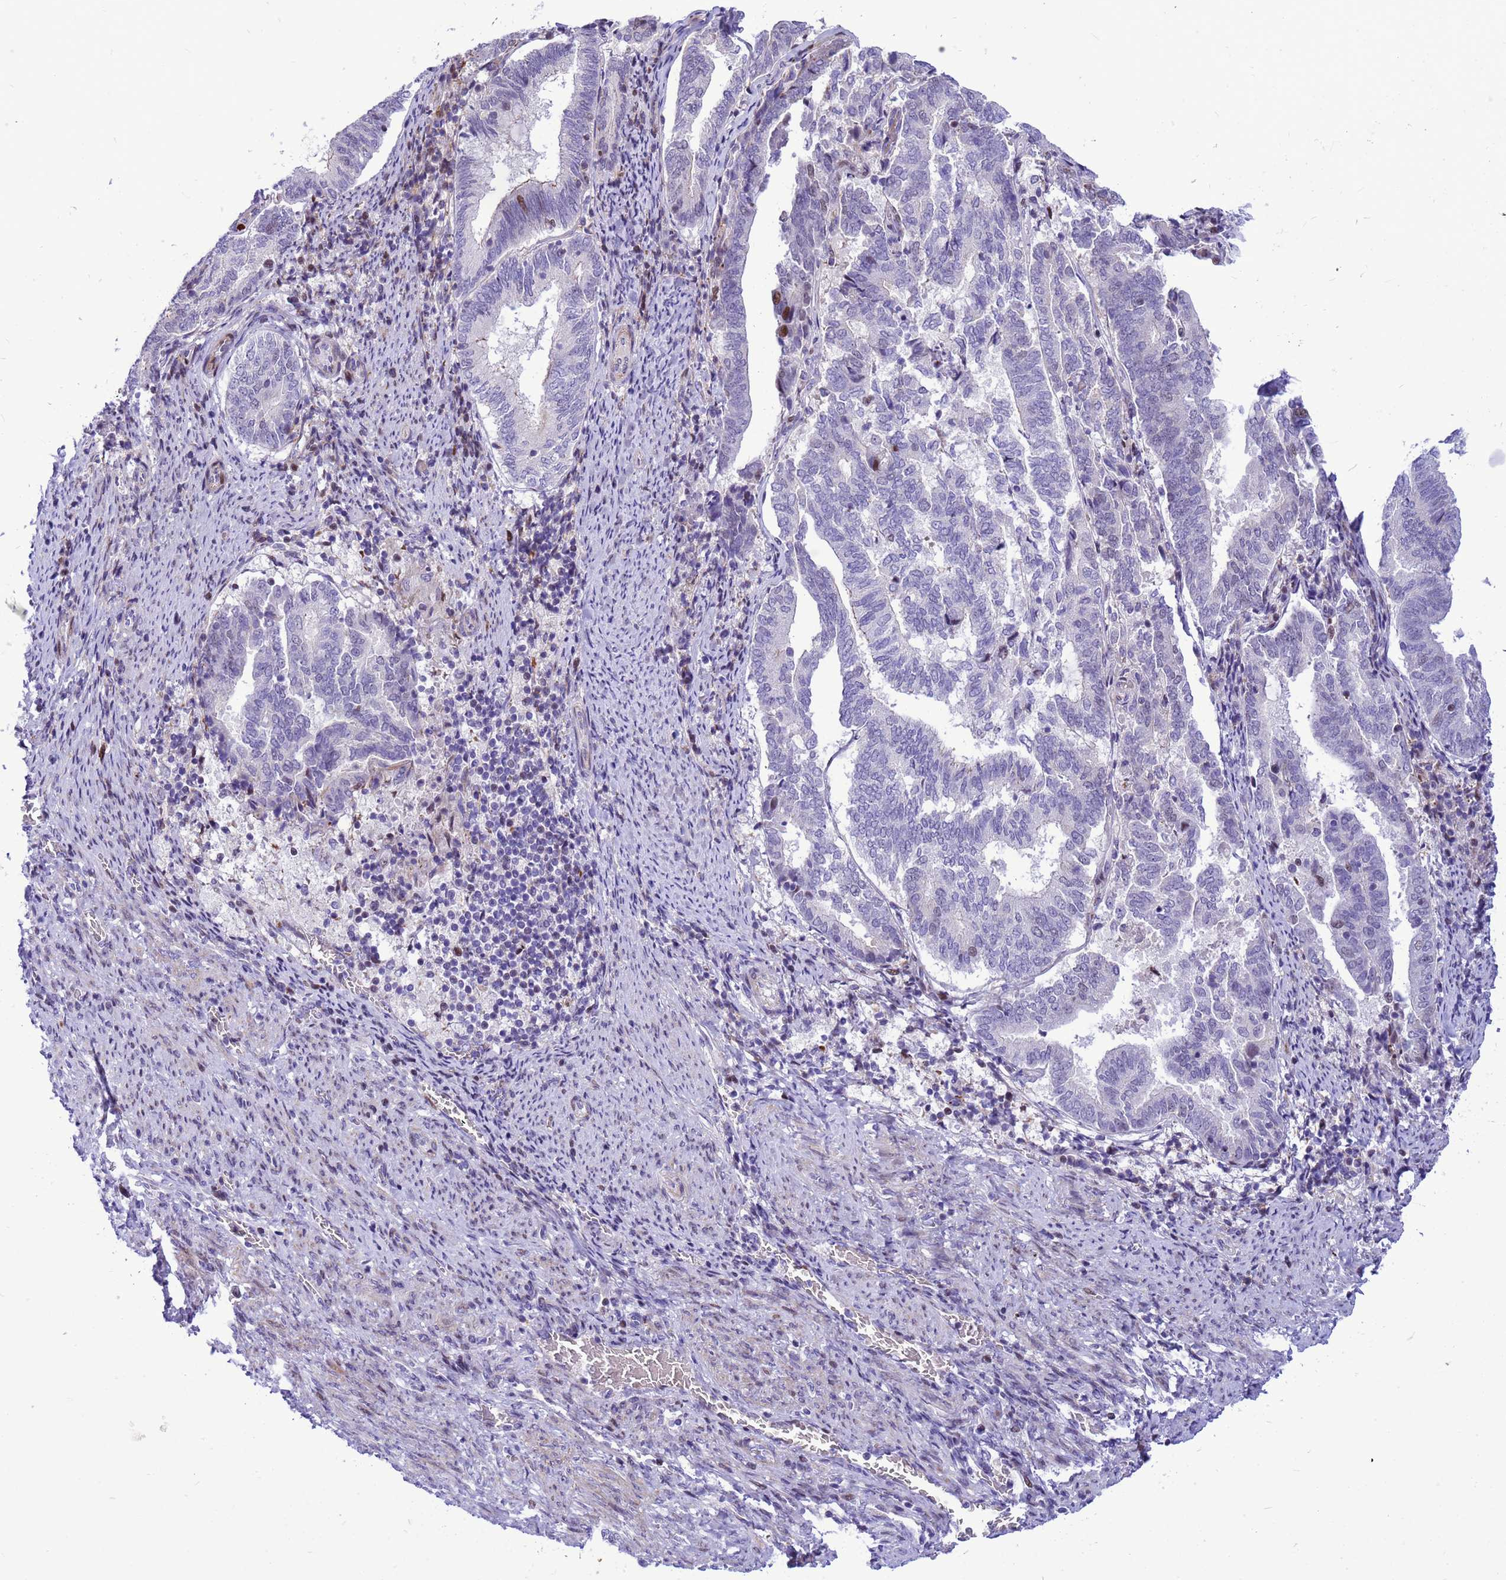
{"staining": {"intensity": "moderate", "quantity": "<25%", "location": "nuclear"}, "tissue": "endometrial cancer", "cell_type": "Tumor cells", "image_type": "cancer", "snomed": [{"axis": "morphology", "description": "Adenocarcinoma, NOS"}, {"axis": "topography", "description": "Endometrium"}], "caption": "IHC (DAB (3,3'-diaminobenzidine)) staining of endometrial cancer demonstrates moderate nuclear protein expression in about <25% of tumor cells.", "gene": "ADAMTS7", "patient": {"sex": "female", "age": 80}}